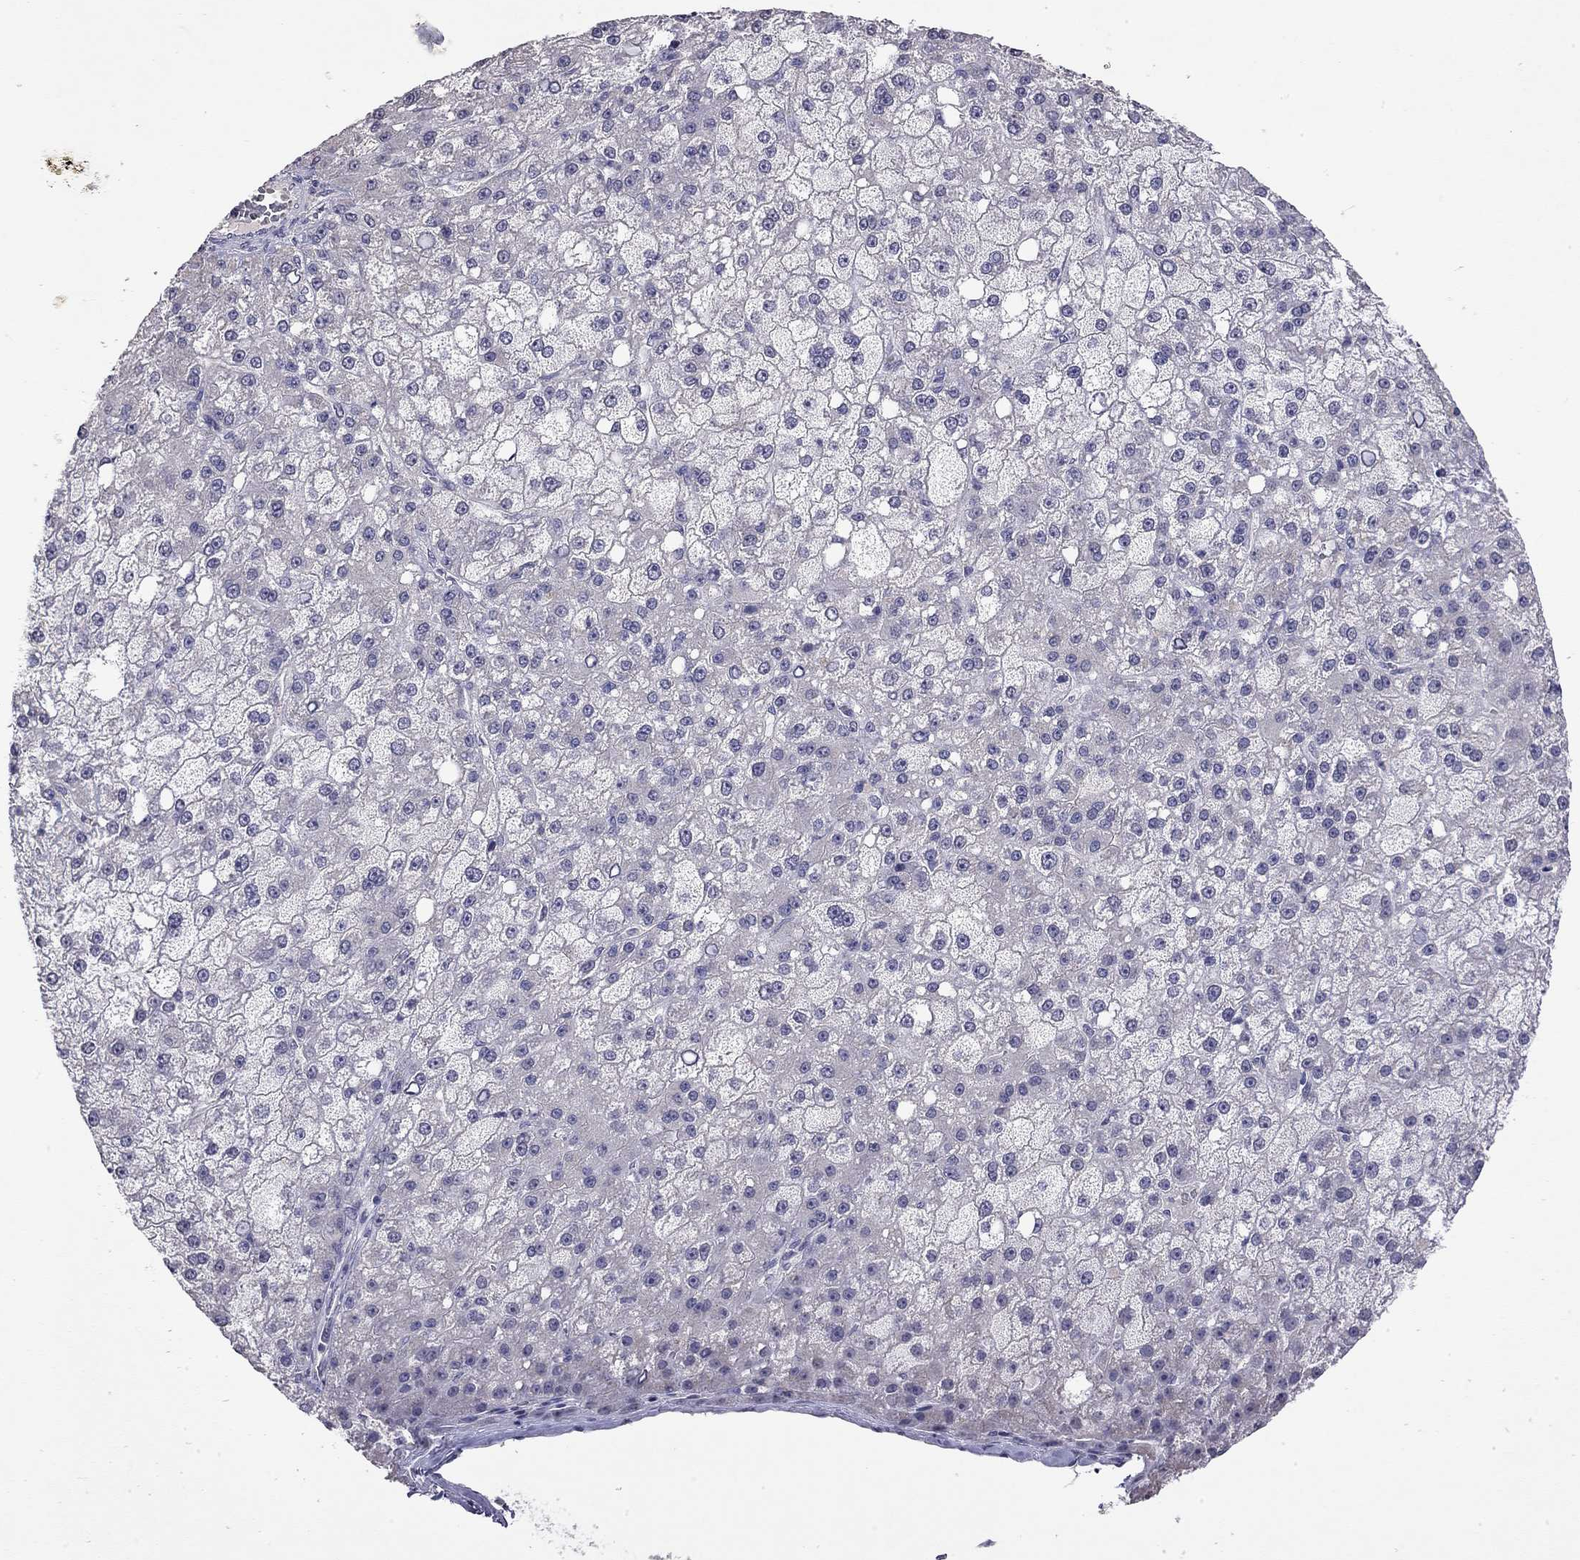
{"staining": {"intensity": "negative", "quantity": "none", "location": "none"}, "tissue": "liver cancer", "cell_type": "Tumor cells", "image_type": "cancer", "snomed": [{"axis": "morphology", "description": "Carcinoma, Hepatocellular, NOS"}, {"axis": "topography", "description": "Liver"}], "caption": "IHC histopathology image of hepatocellular carcinoma (liver) stained for a protein (brown), which exhibits no expression in tumor cells.", "gene": "WNK3", "patient": {"sex": "male", "age": 67}}